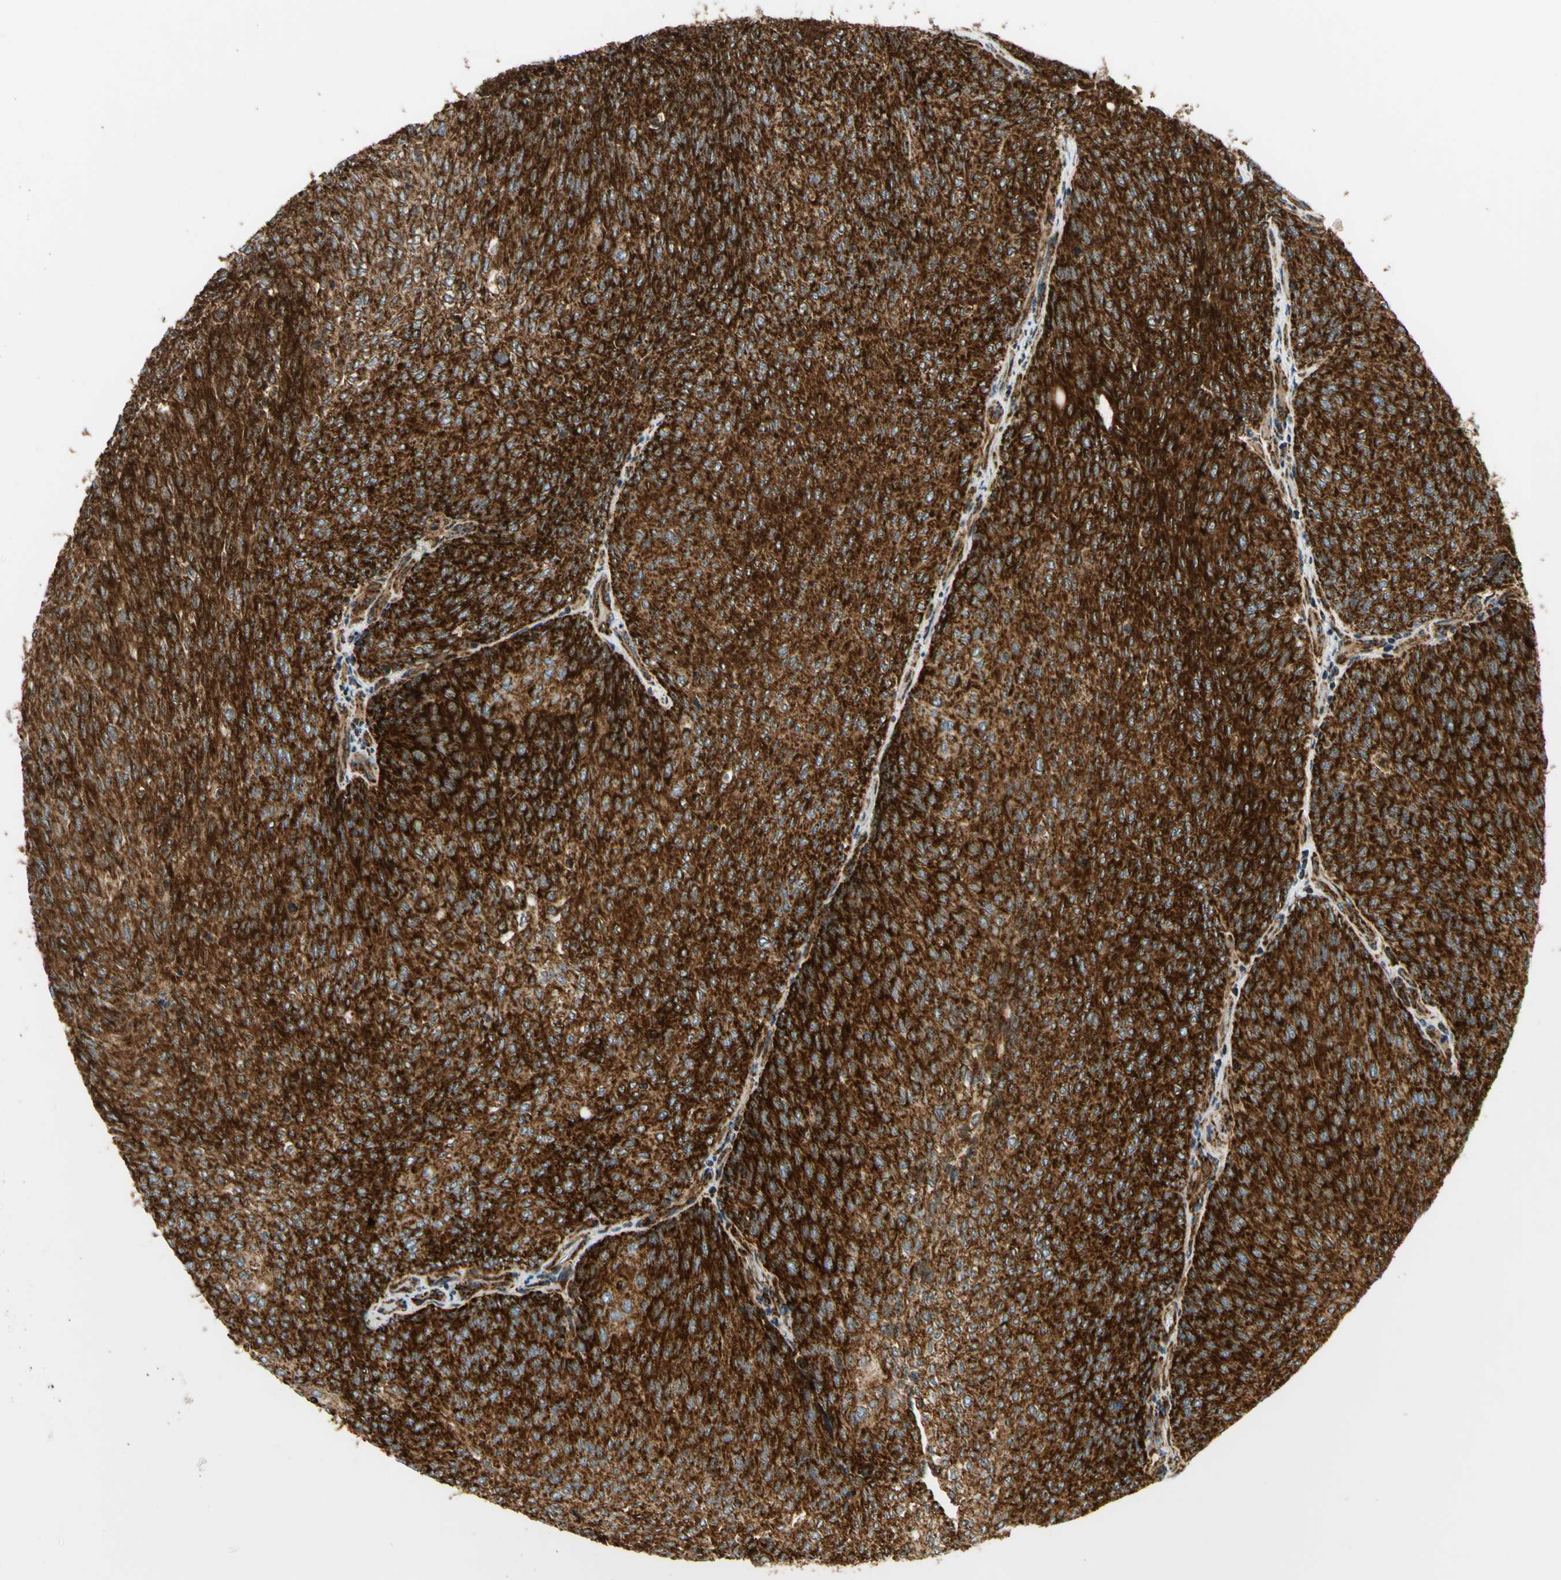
{"staining": {"intensity": "strong", "quantity": ">75%", "location": "cytoplasmic/membranous"}, "tissue": "urothelial cancer", "cell_type": "Tumor cells", "image_type": "cancer", "snomed": [{"axis": "morphology", "description": "Urothelial carcinoma, Low grade"}, {"axis": "topography", "description": "Urinary bladder"}], "caption": "Immunohistochemical staining of human low-grade urothelial carcinoma demonstrates high levels of strong cytoplasmic/membranous protein expression in approximately >75% of tumor cells. Immunohistochemistry (ihc) stains the protein of interest in brown and the nuclei are stained blue.", "gene": "MAVS", "patient": {"sex": "female", "age": 79}}